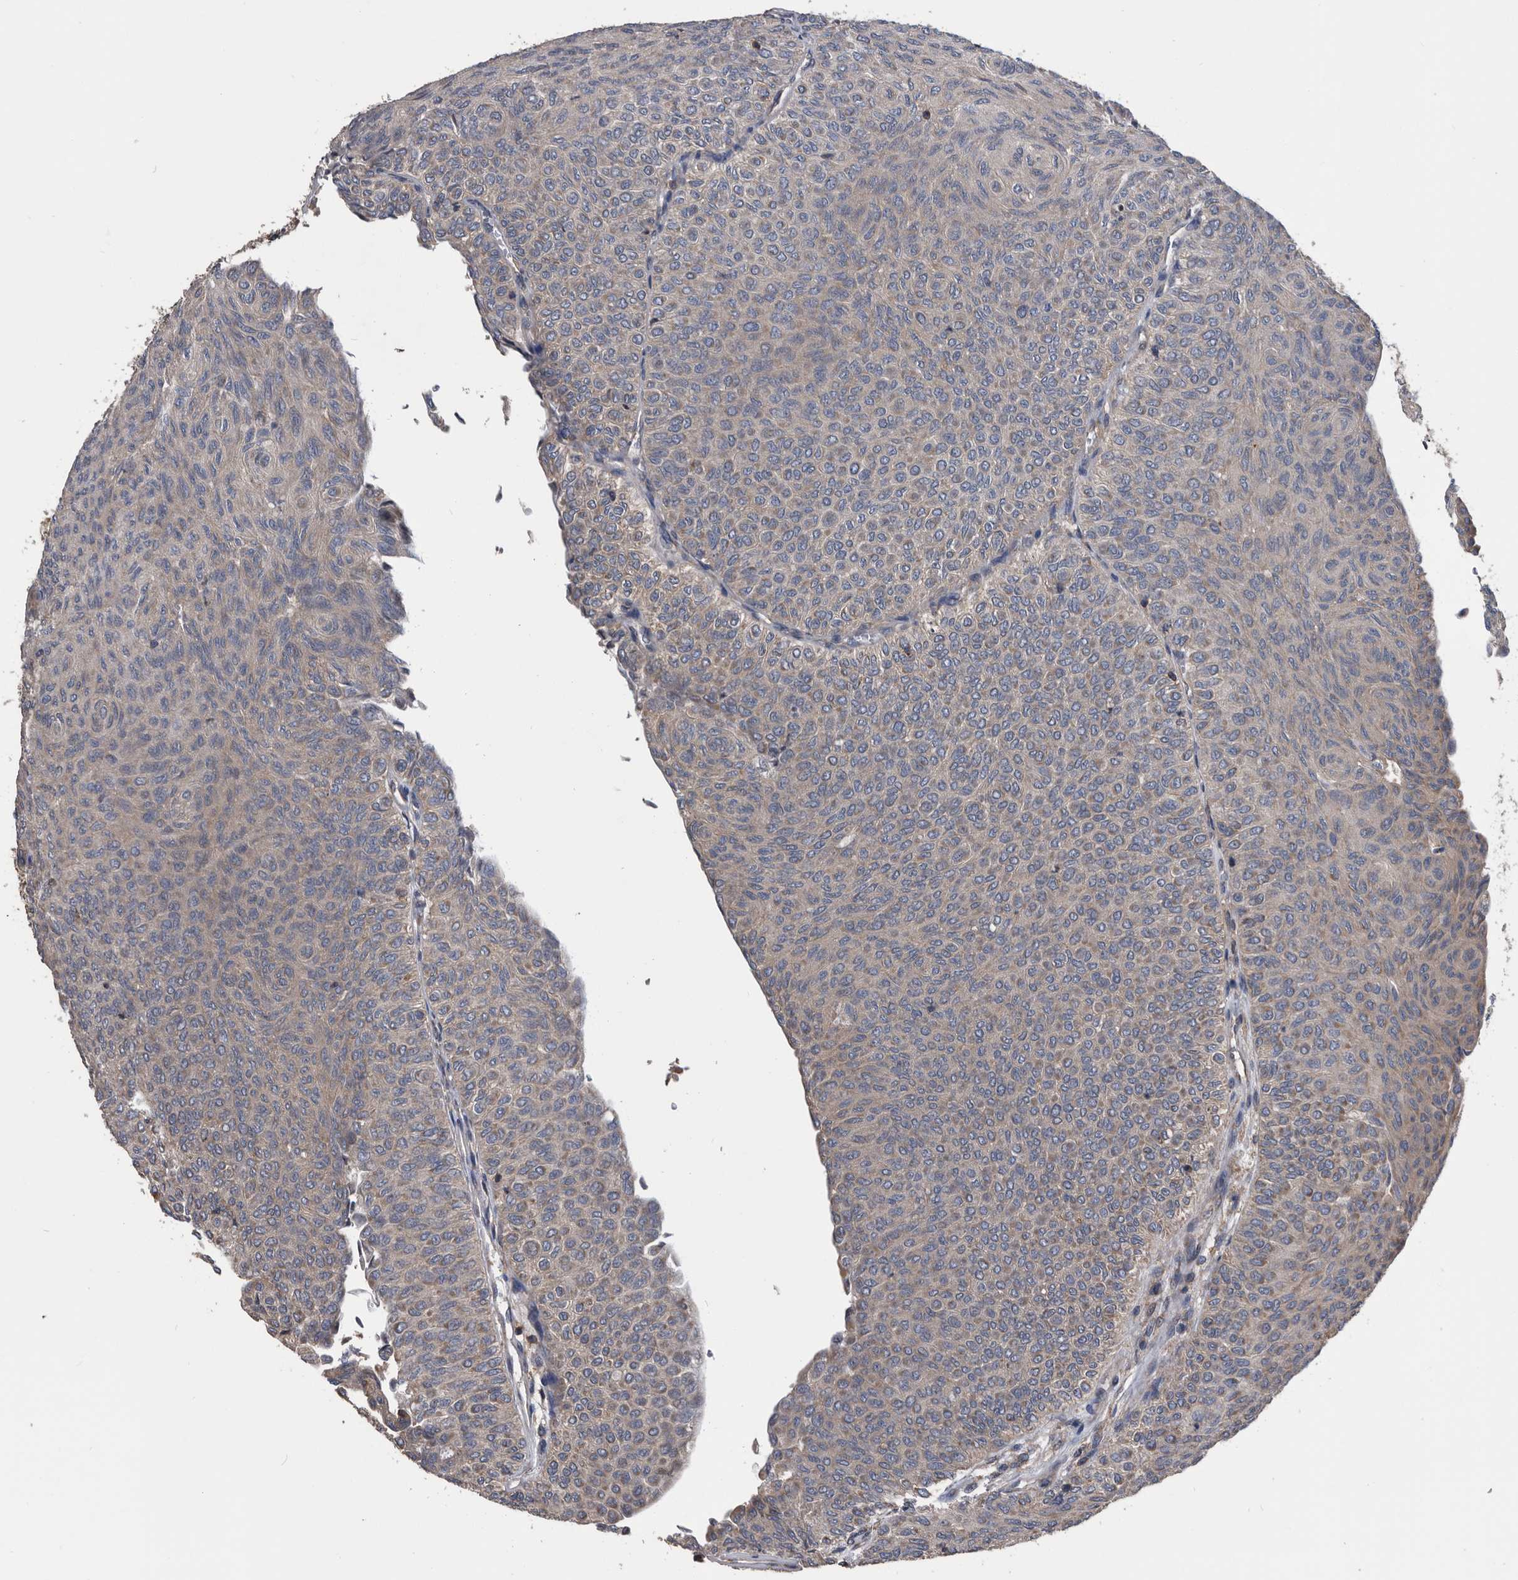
{"staining": {"intensity": "weak", "quantity": "25%-75%", "location": "cytoplasmic/membranous"}, "tissue": "urothelial cancer", "cell_type": "Tumor cells", "image_type": "cancer", "snomed": [{"axis": "morphology", "description": "Urothelial carcinoma, Low grade"}, {"axis": "topography", "description": "Urinary bladder"}], "caption": "There is low levels of weak cytoplasmic/membranous positivity in tumor cells of low-grade urothelial carcinoma, as demonstrated by immunohistochemical staining (brown color).", "gene": "NRBP1", "patient": {"sex": "male", "age": 78}}